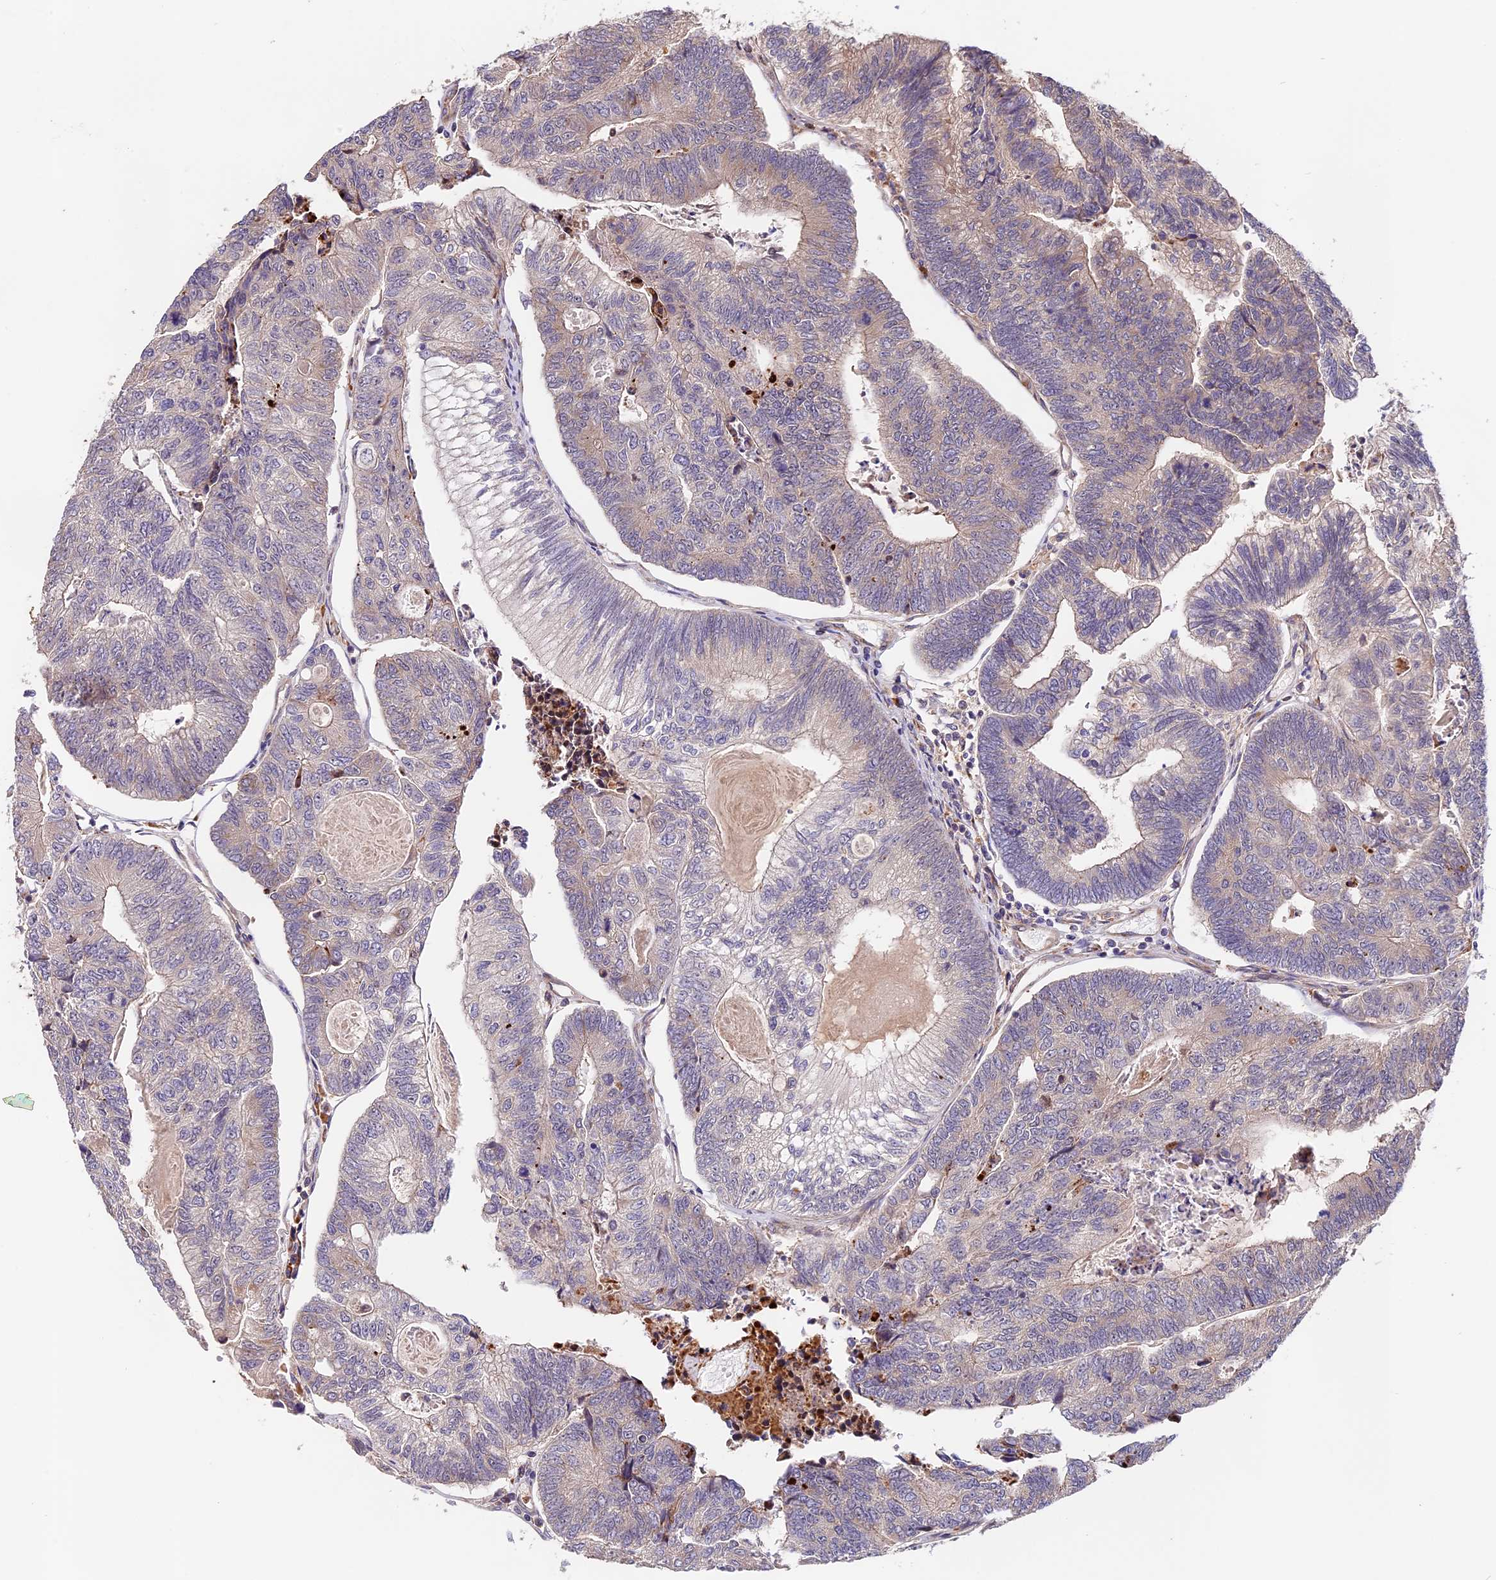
{"staining": {"intensity": "negative", "quantity": "none", "location": "none"}, "tissue": "colorectal cancer", "cell_type": "Tumor cells", "image_type": "cancer", "snomed": [{"axis": "morphology", "description": "Adenocarcinoma, NOS"}, {"axis": "topography", "description": "Colon"}], "caption": "An image of colorectal adenocarcinoma stained for a protein demonstrates no brown staining in tumor cells.", "gene": "CACNA1H", "patient": {"sex": "female", "age": 67}}